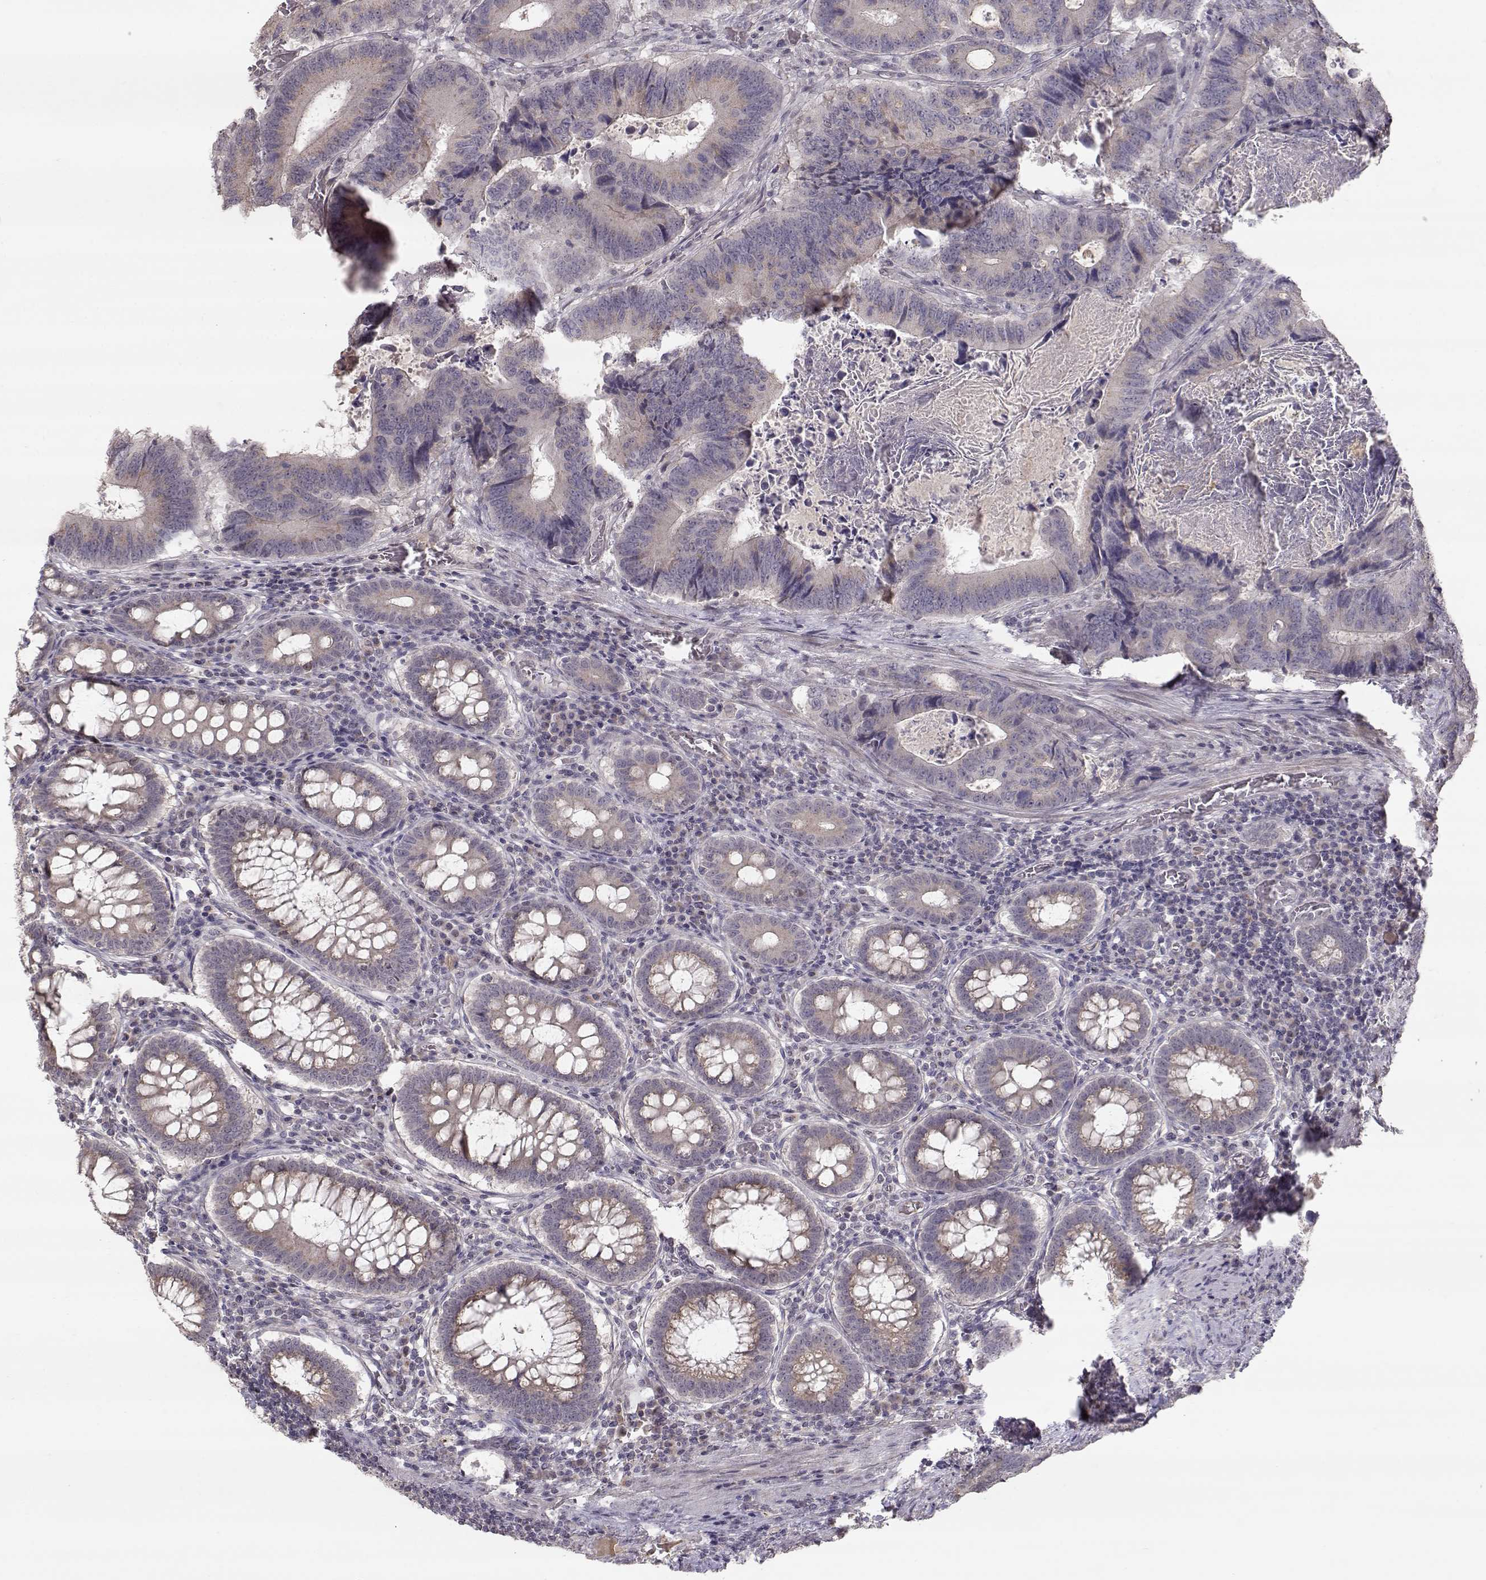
{"staining": {"intensity": "weak", "quantity": "<25%", "location": "cytoplasmic/membranous"}, "tissue": "colorectal cancer", "cell_type": "Tumor cells", "image_type": "cancer", "snomed": [{"axis": "morphology", "description": "Adenocarcinoma, NOS"}, {"axis": "topography", "description": "Colon"}], "caption": "A micrograph of human colorectal adenocarcinoma is negative for staining in tumor cells.", "gene": "PNMT", "patient": {"sex": "female", "age": 82}}